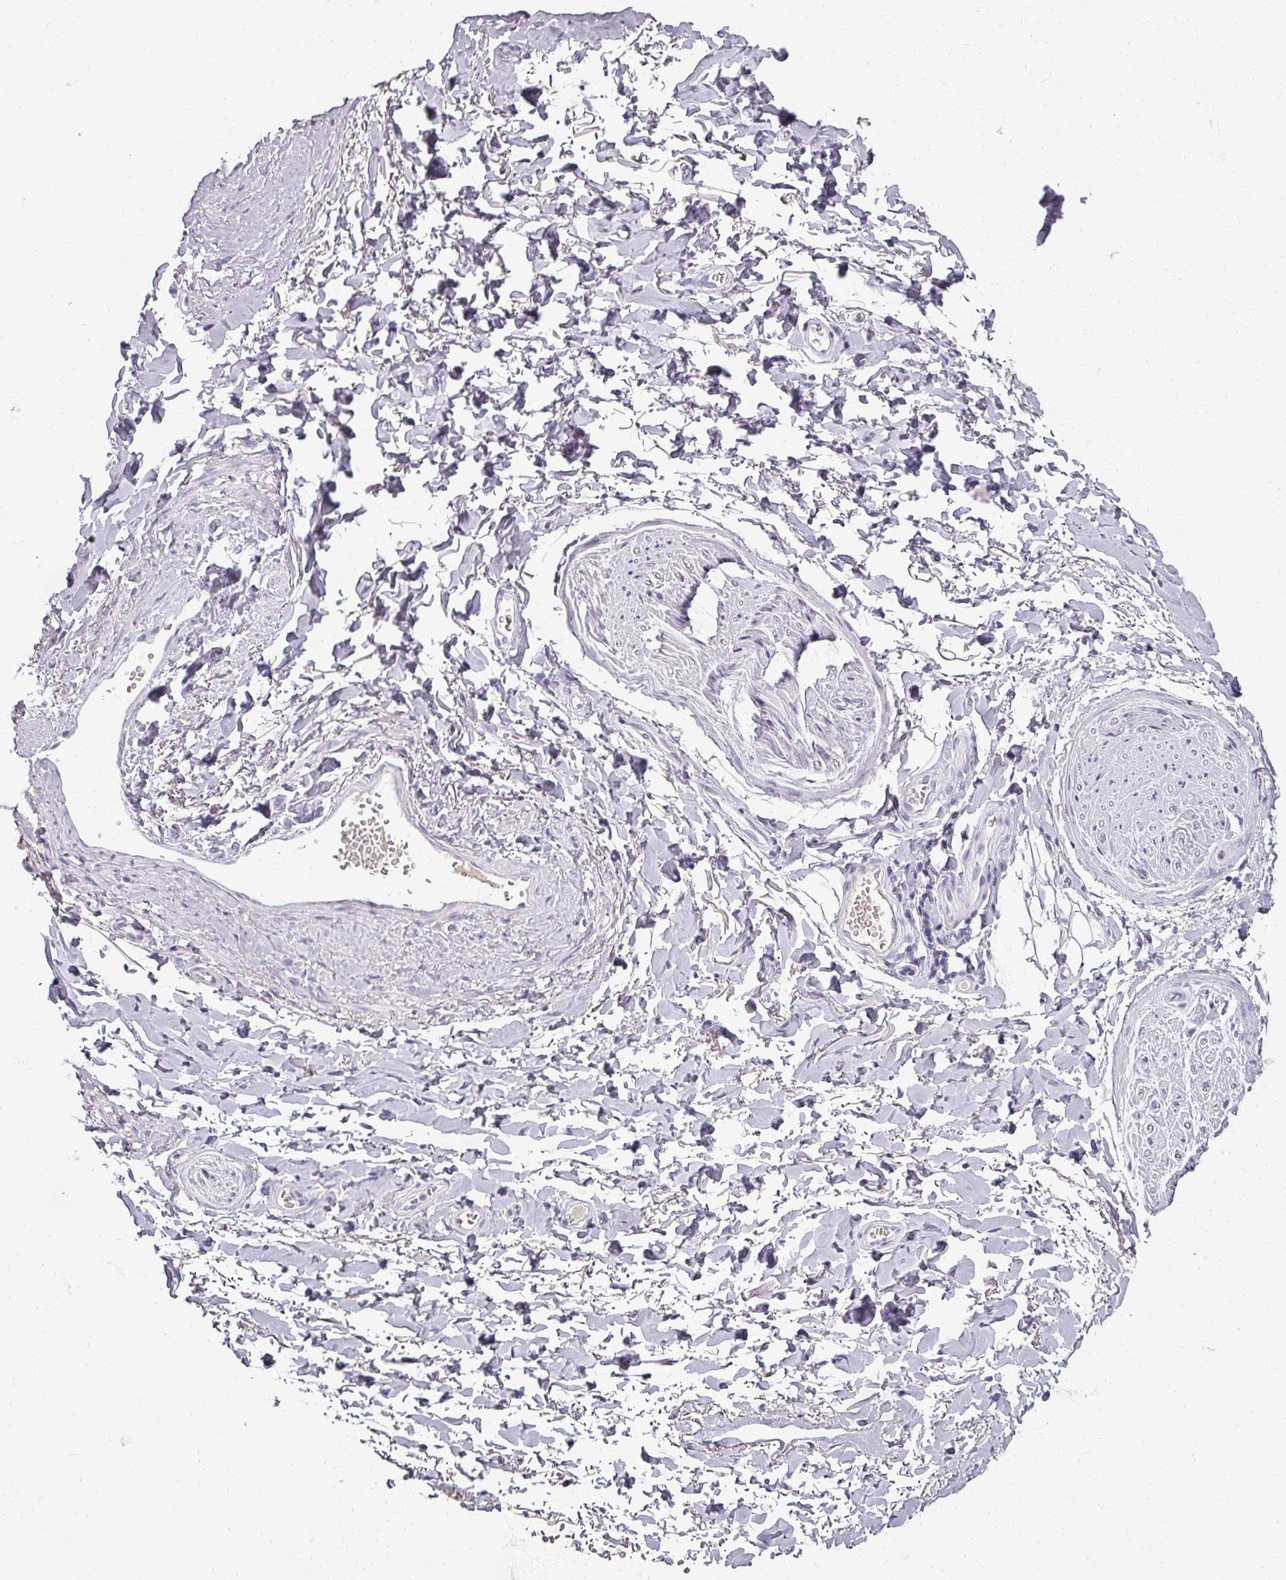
{"staining": {"intensity": "negative", "quantity": "none", "location": "none"}, "tissue": "adipose tissue", "cell_type": "Adipocytes", "image_type": "normal", "snomed": [{"axis": "morphology", "description": "Normal tissue, NOS"}, {"axis": "topography", "description": "Vulva"}, {"axis": "topography", "description": "Vagina"}, {"axis": "topography", "description": "Peripheral nerve tissue"}], "caption": "High magnification brightfield microscopy of unremarkable adipose tissue stained with DAB (3,3'-diaminobenzidine) (brown) and counterstained with hematoxylin (blue): adipocytes show no significant positivity.", "gene": "REG3A", "patient": {"sex": "female", "age": 66}}